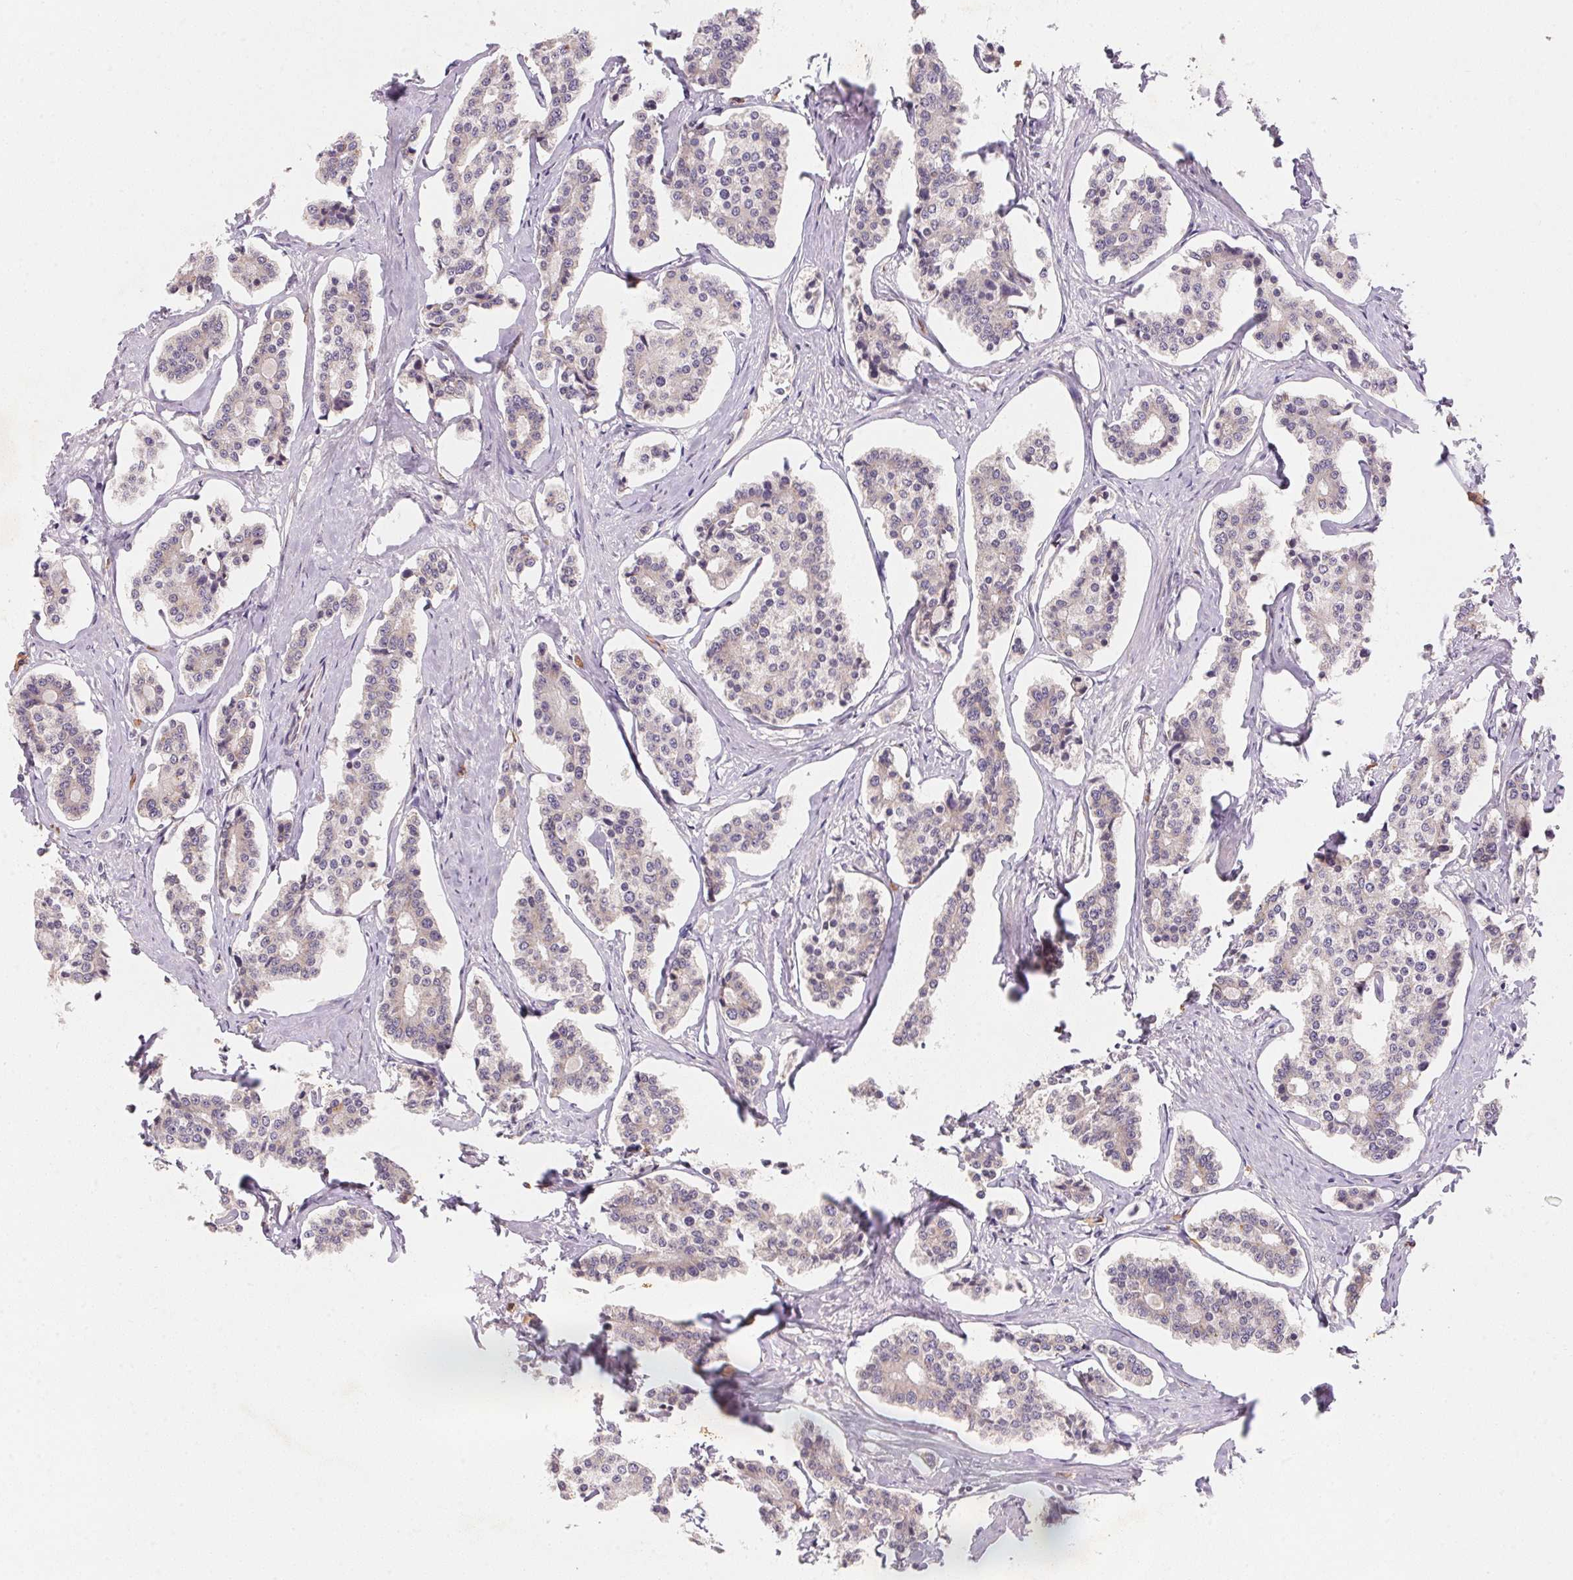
{"staining": {"intensity": "weak", "quantity": "<25%", "location": "cytoplasmic/membranous"}, "tissue": "carcinoid", "cell_type": "Tumor cells", "image_type": "cancer", "snomed": [{"axis": "morphology", "description": "Carcinoid, malignant, NOS"}, {"axis": "topography", "description": "Small intestine"}], "caption": "Tumor cells show no significant protein positivity in carcinoid.", "gene": "EI24", "patient": {"sex": "female", "age": 65}}